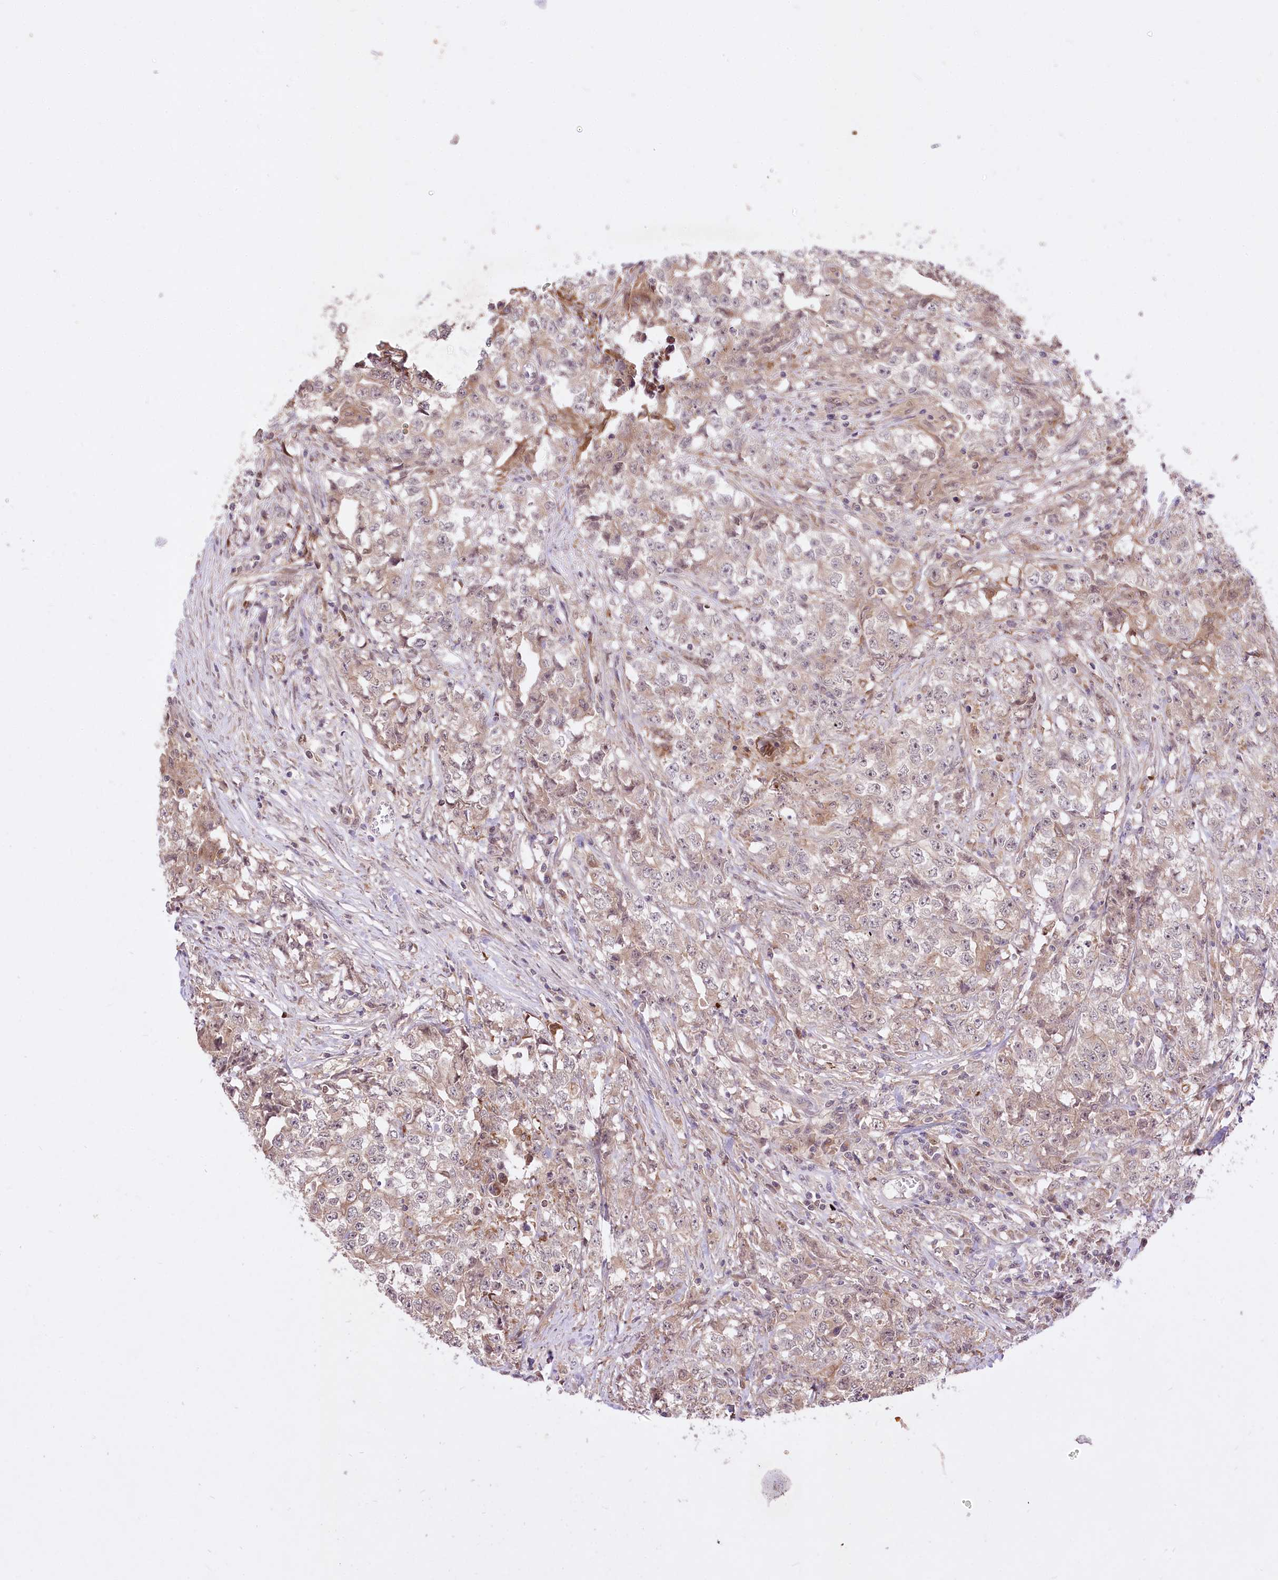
{"staining": {"intensity": "weak", "quantity": "25%-75%", "location": "cytoplasmic/membranous"}, "tissue": "testis cancer", "cell_type": "Tumor cells", "image_type": "cancer", "snomed": [{"axis": "morphology", "description": "Seminoma, NOS"}, {"axis": "morphology", "description": "Carcinoma, Embryonal, NOS"}, {"axis": "topography", "description": "Testis"}], "caption": "High-power microscopy captured an immunohistochemistry (IHC) histopathology image of testis embryonal carcinoma, revealing weak cytoplasmic/membranous positivity in about 25%-75% of tumor cells.", "gene": "HELT", "patient": {"sex": "male", "age": 43}}